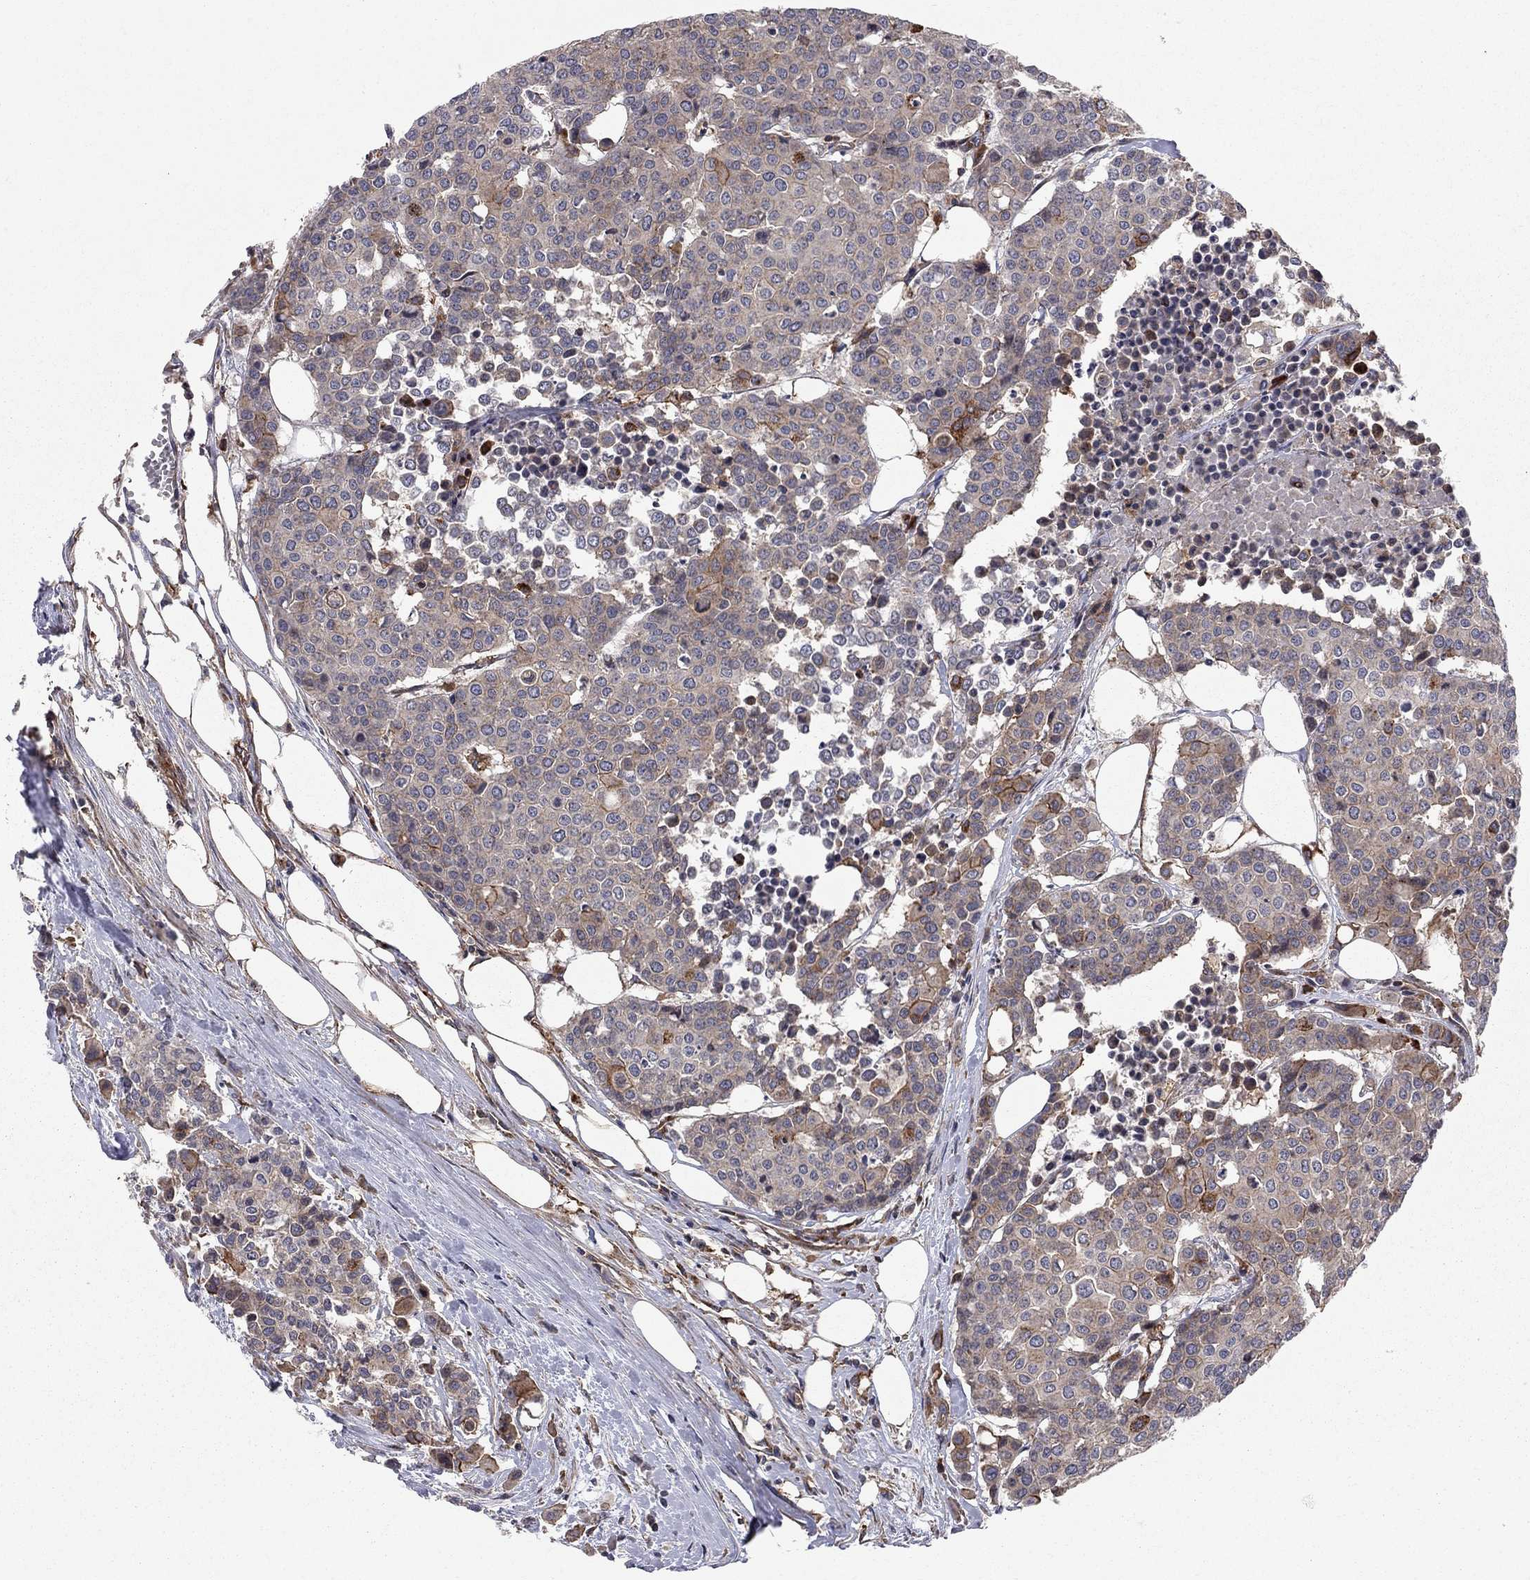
{"staining": {"intensity": "moderate", "quantity": "<25%", "location": "cytoplasmic/membranous"}, "tissue": "carcinoid", "cell_type": "Tumor cells", "image_type": "cancer", "snomed": [{"axis": "morphology", "description": "Carcinoid, malignant, NOS"}, {"axis": "topography", "description": "Colon"}], "caption": "Carcinoid (malignant) stained for a protein exhibits moderate cytoplasmic/membranous positivity in tumor cells.", "gene": "RASEF", "patient": {"sex": "male", "age": 81}}